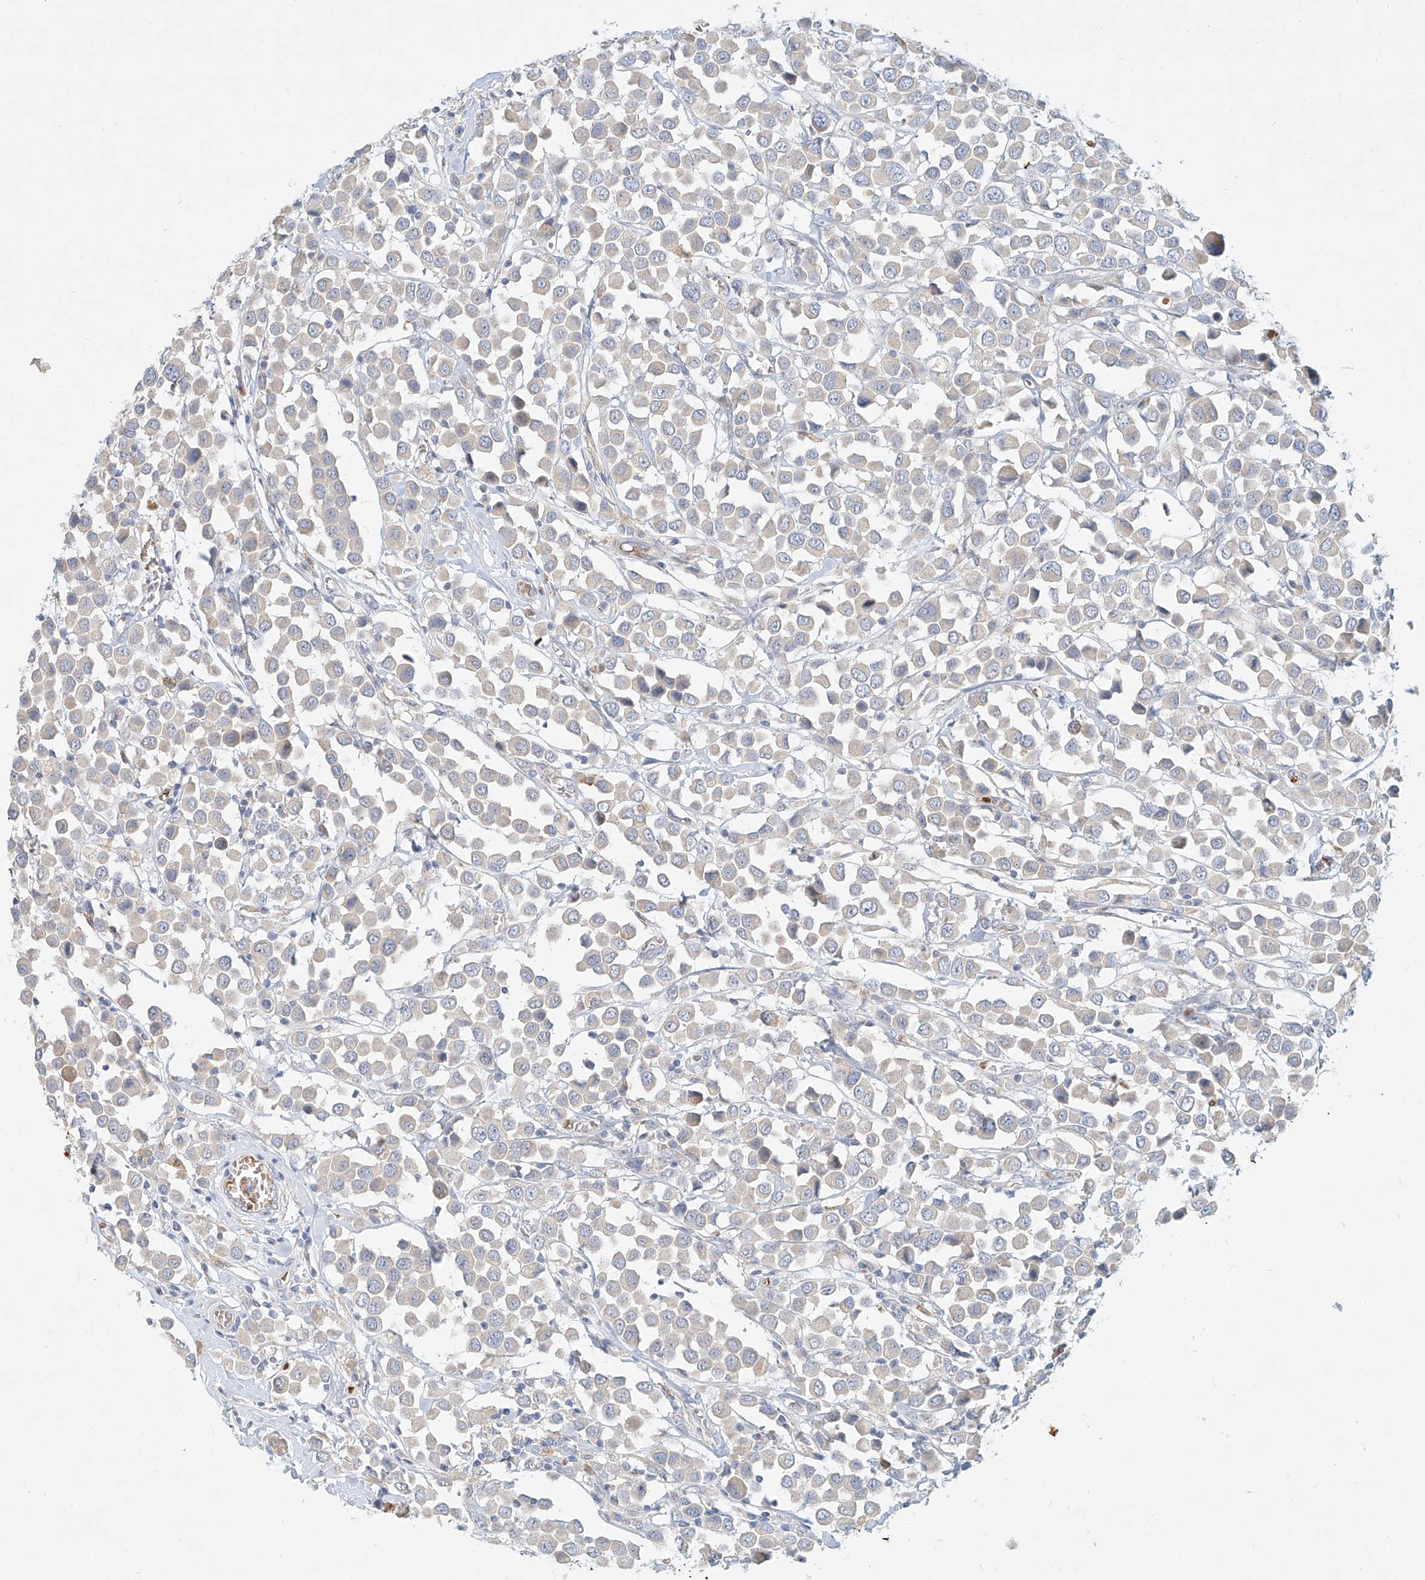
{"staining": {"intensity": "negative", "quantity": "none", "location": "none"}, "tissue": "breast cancer", "cell_type": "Tumor cells", "image_type": "cancer", "snomed": [{"axis": "morphology", "description": "Duct carcinoma"}, {"axis": "topography", "description": "Breast"}], "caption": "Micrograph shows no protein positivity in tumor cells of breast invasive ductal carcinoma tissue.", "gene": "SYTL3", "patient": {"sex": "female", "age": 61}}